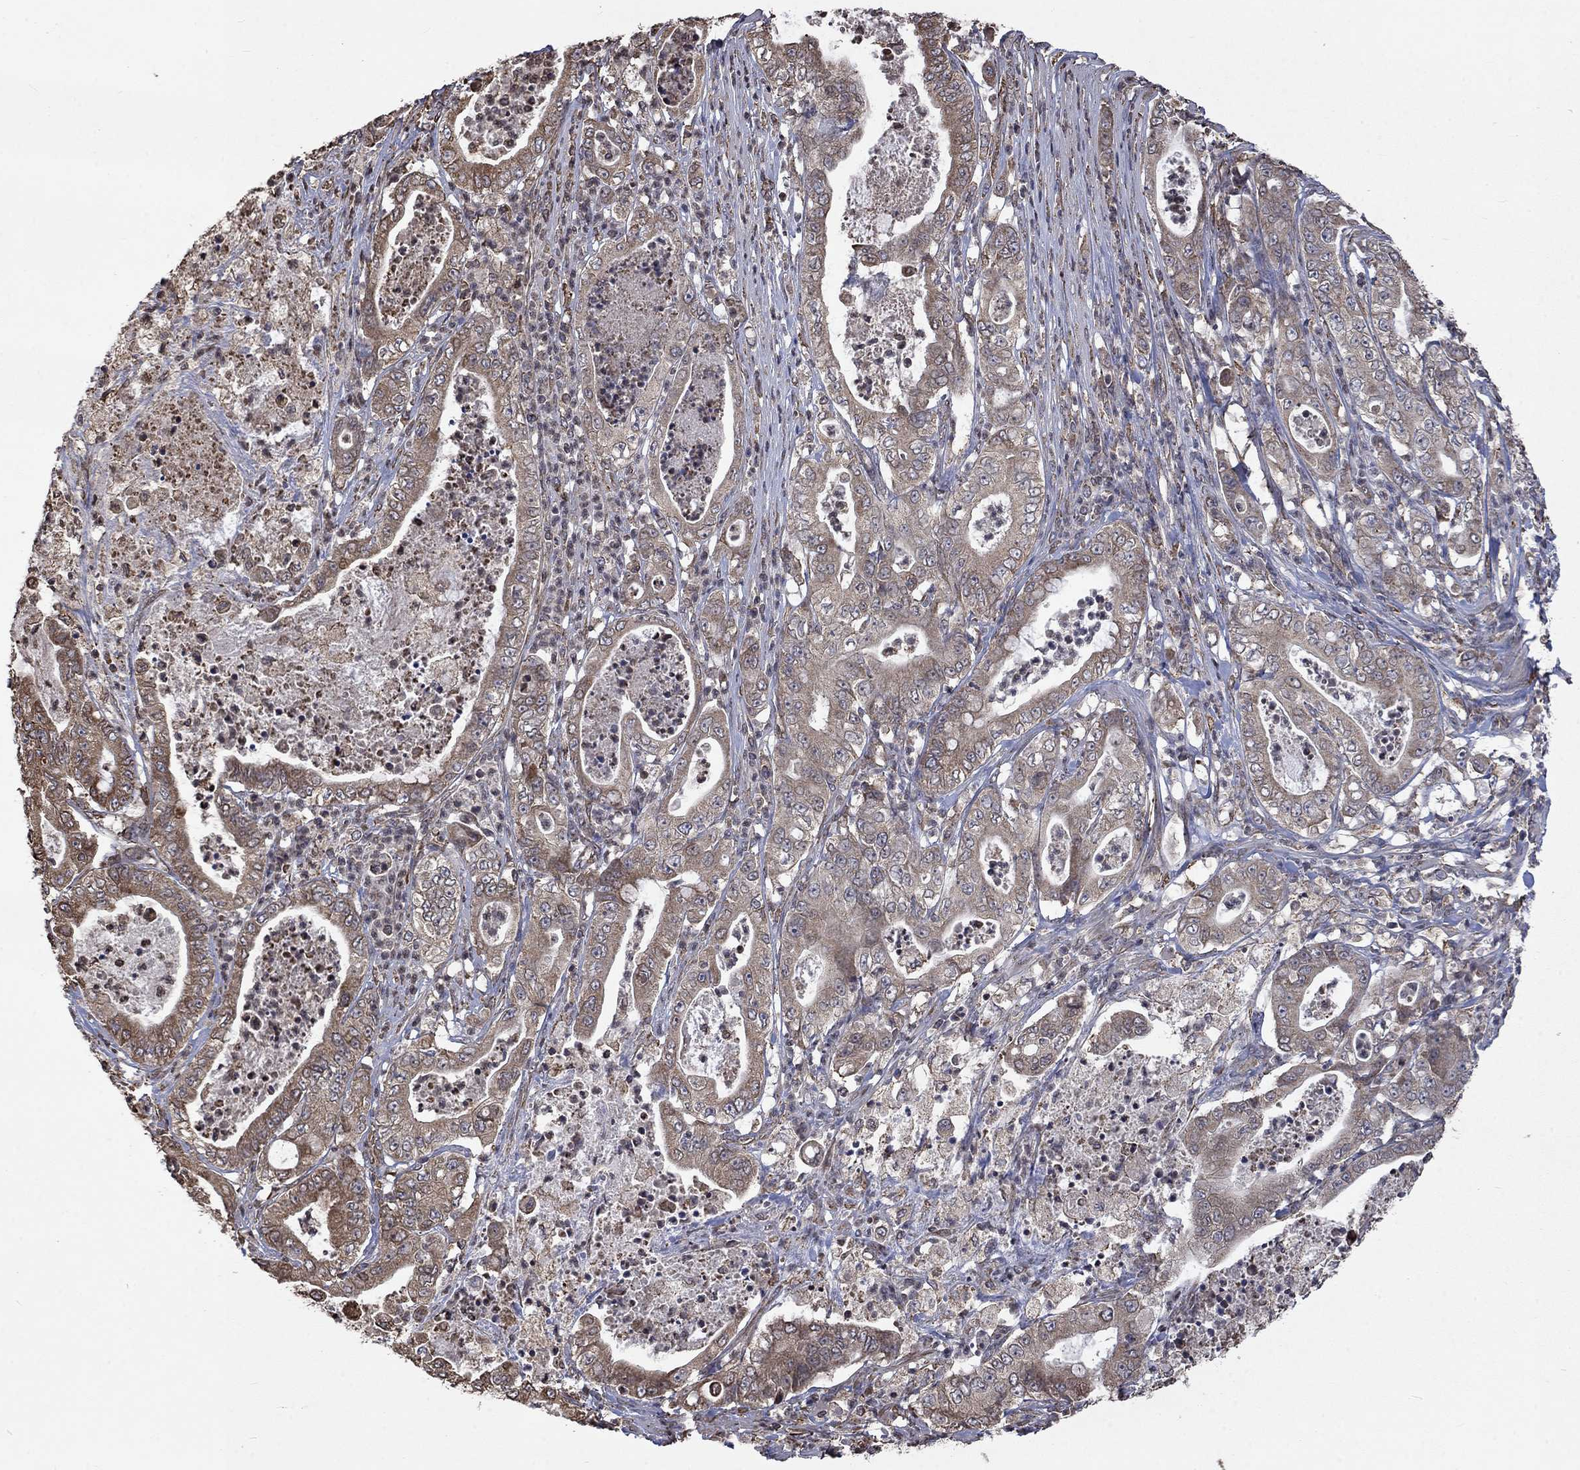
{"staining": {"intensity": "moderate", "quantity": "25%-75%", "location": "cytoplasmic/membranous"}, "tissue": "pancreatic cancer", "cell_type": "Tumor cells", "image_type": "cancer", "snomed": [{"axis": "morphology", "description": "Adenocarcinoma, NOS"}, {"axis": "topography", "description": "Pancreas"}], "caption": "Immunohistochemistry (IHC) image of pancreatic cancer stained for a protein (brown), which shows medium levels of moderate cytoplasmic/membranous staining in approximately 25%-75% of tumor cells.", "gene": "ESRRA", "patient": {"sex": "male", "age": 71}}